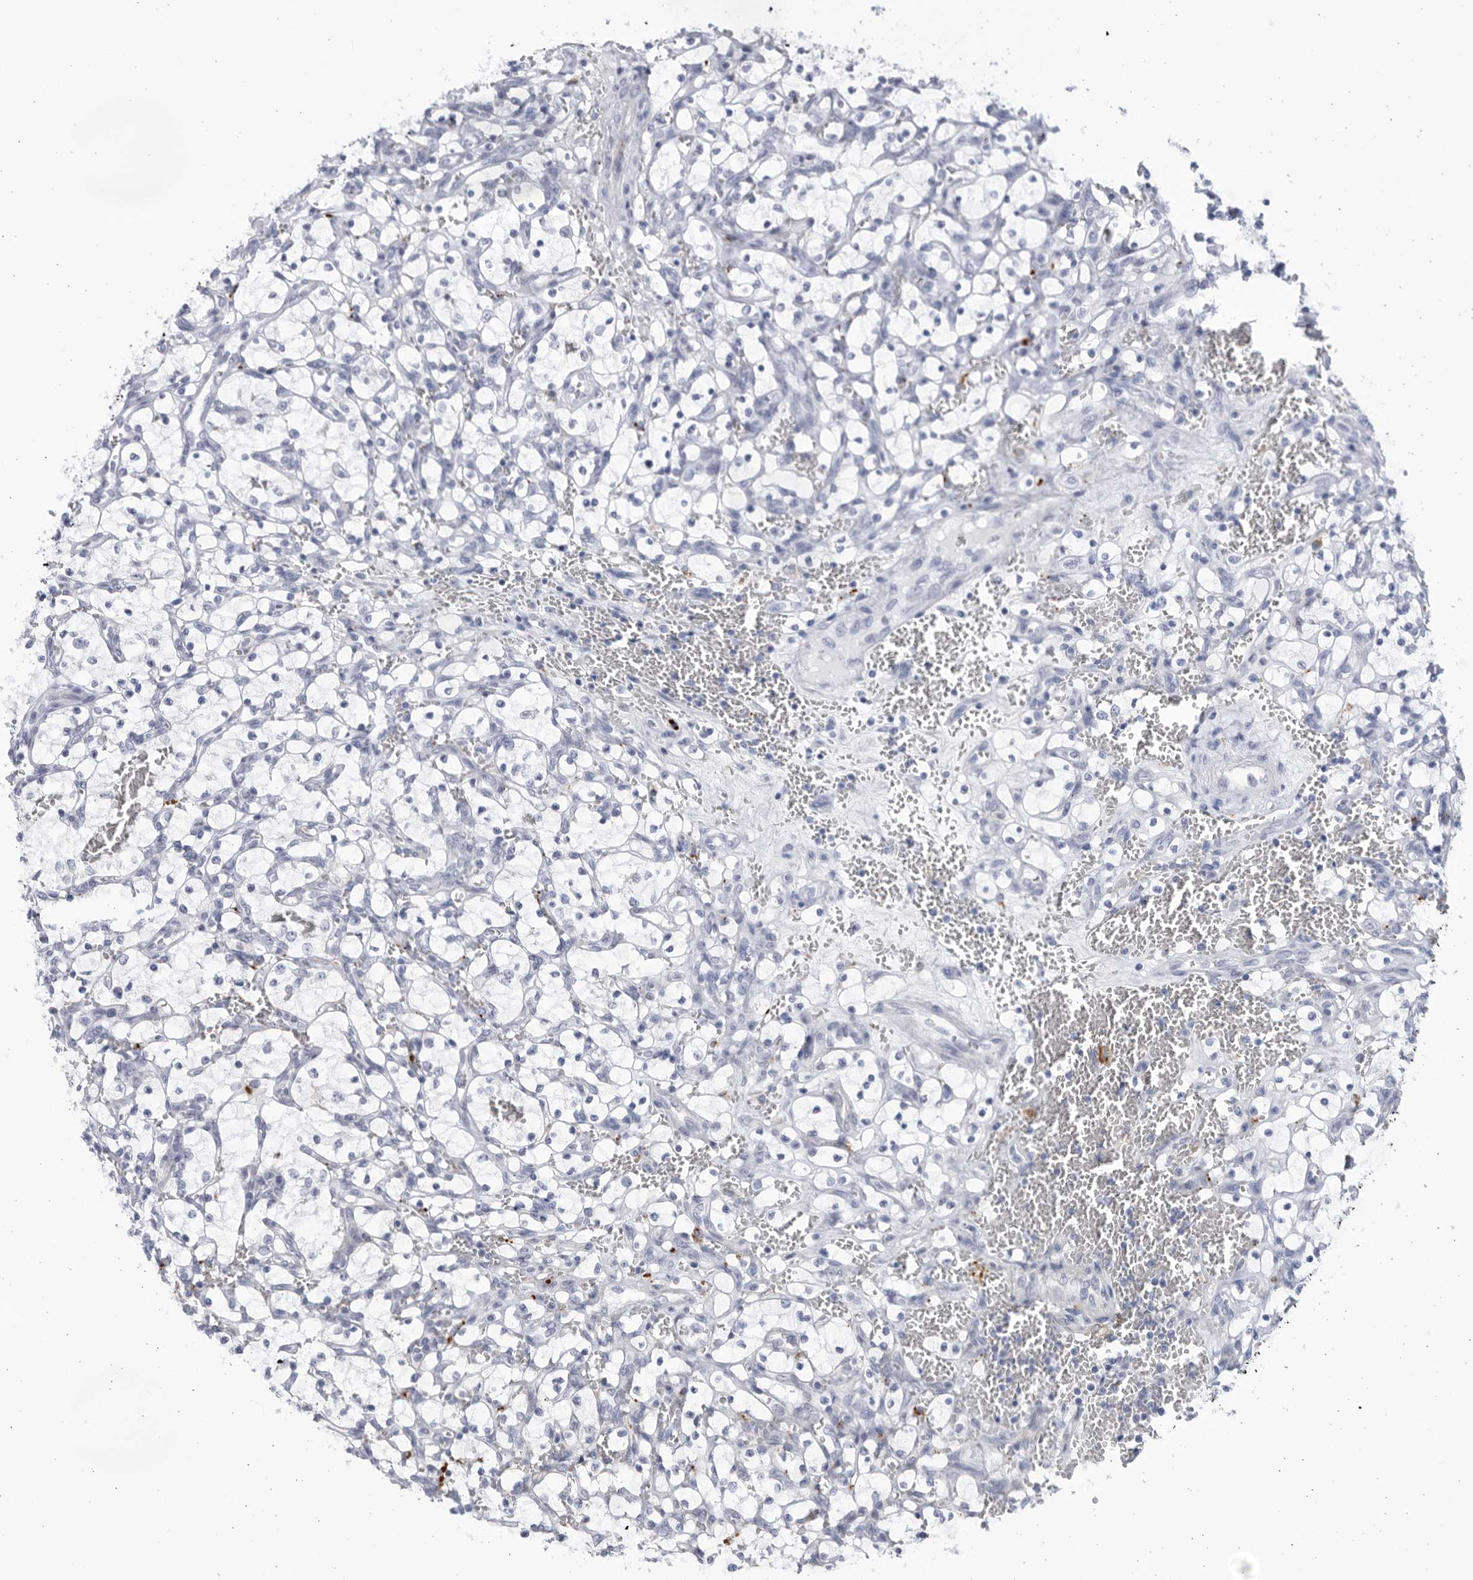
{"staining": {"intensity": "negative", "quantity": "none", "location": "none"}, "tissue": "renal cancer", "cell_type": "Tumor cells", "image_type": "cancer", "snomed": [{"axis": "morphology", "description": "Adenocarcinoma, NOS"}, {"axis": "topography", "description": "Kidney"}], "caption": "A micrograph of renal cancer (adenocarcinoma) stained for a protein displays no brown staining in tumor cells.", "gene": "CCDC181", "patient": {"sex": "female", "age": 69}}